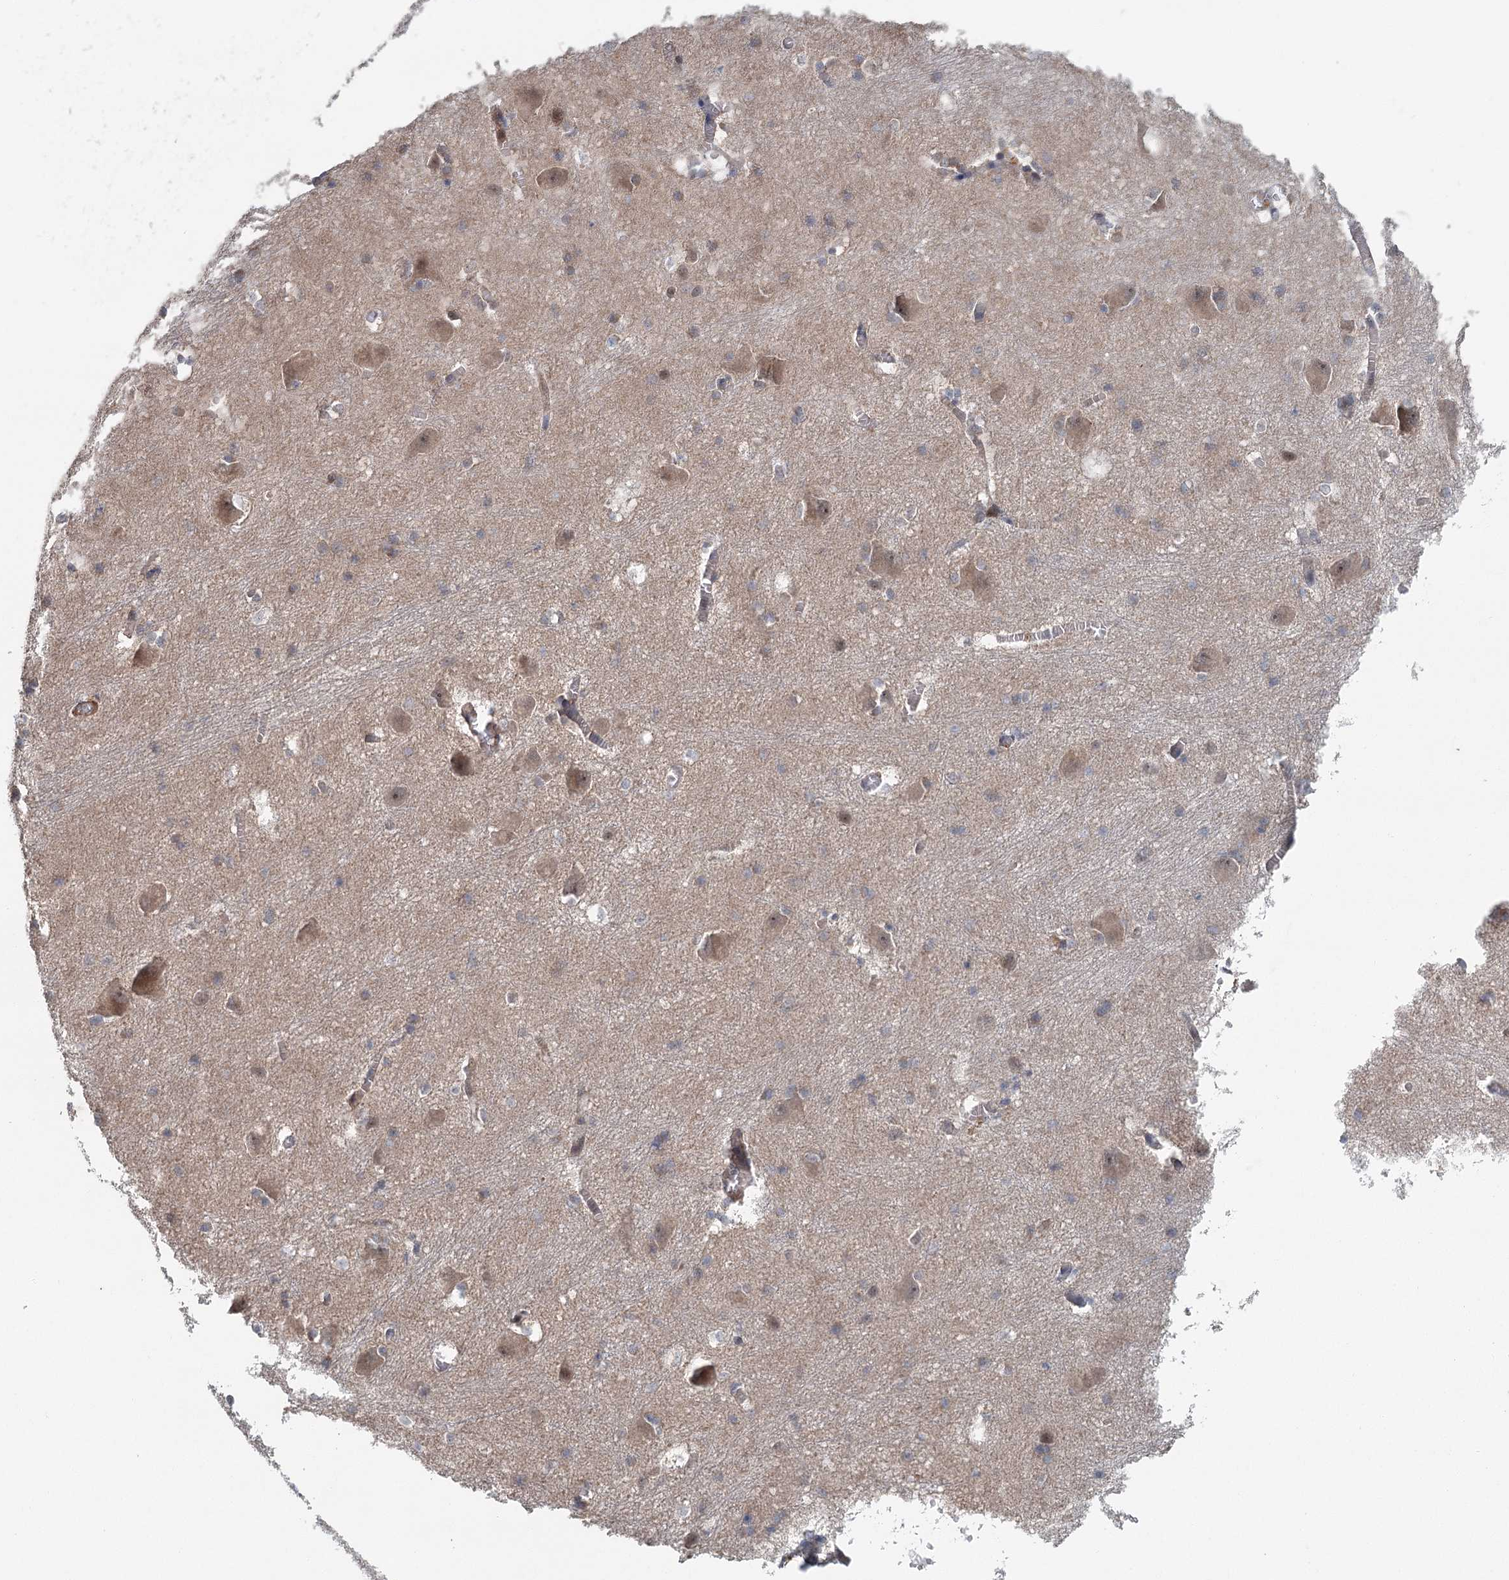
{"staining": {"intensity": "negative", "quantity": "none", "location": "none"}, "tissue": "caudate", "cell_type": "Glial cells", "image_type": "normal", "snomed": [{"axis": "morphology", "description": "Normal tissue, NOS"}, {"axis": "topography", "description": "Lateral ventricle wall"}], "caption": "Glial cells show no significant staining in benign caudate. (Stains: DAB (3,3'-diaminobenzidine) immunohistochemistry (IHC) with hematoxylin counter stain, Microscopy: brightfield microscopy at high magnification).", "gene": "ZNF527", "patient": {"sex": "male", "age": 37}}